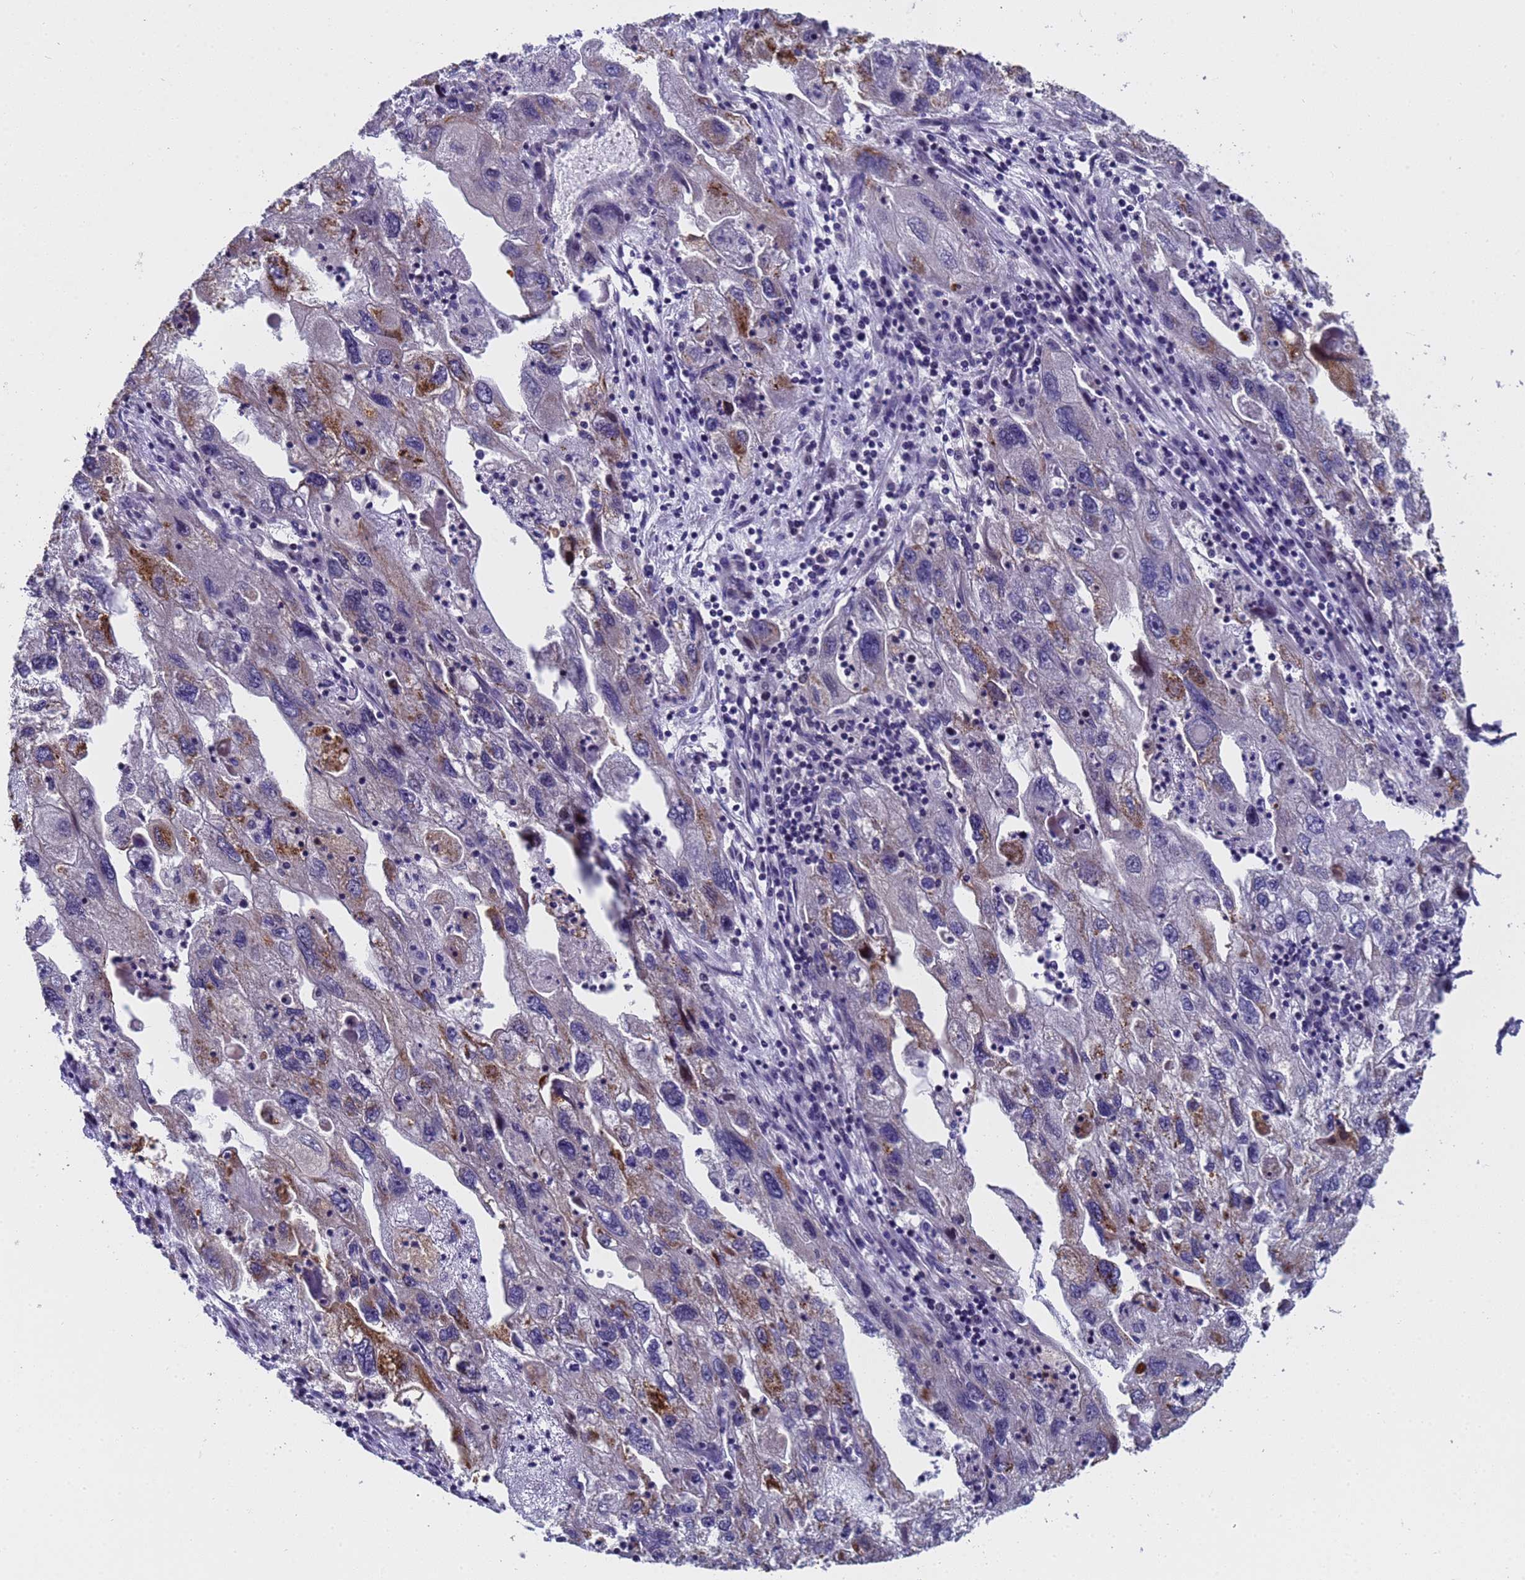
{"staining": {"intensity": "moderate", "quantity": "<25%", "location": "cytoplasmic/membranous"}, "tissue": "endometrial cancer", "cell_type": "Tumor cells", "image_type": "cancer", "snomed": [{"axis": "morphology", "description": "Adenocarcinoma, NOS"}, {"axis": "topography", "description": "Endometrium"}], "caption": "The image reveals staining of adenocarcinoma (endometrial), revealing moderate cytoplasmic/membranous protein expression (brown color) within tumor cells.", "gene": "ANAPC13", "patient": {"sex": "female", "age": 49}}